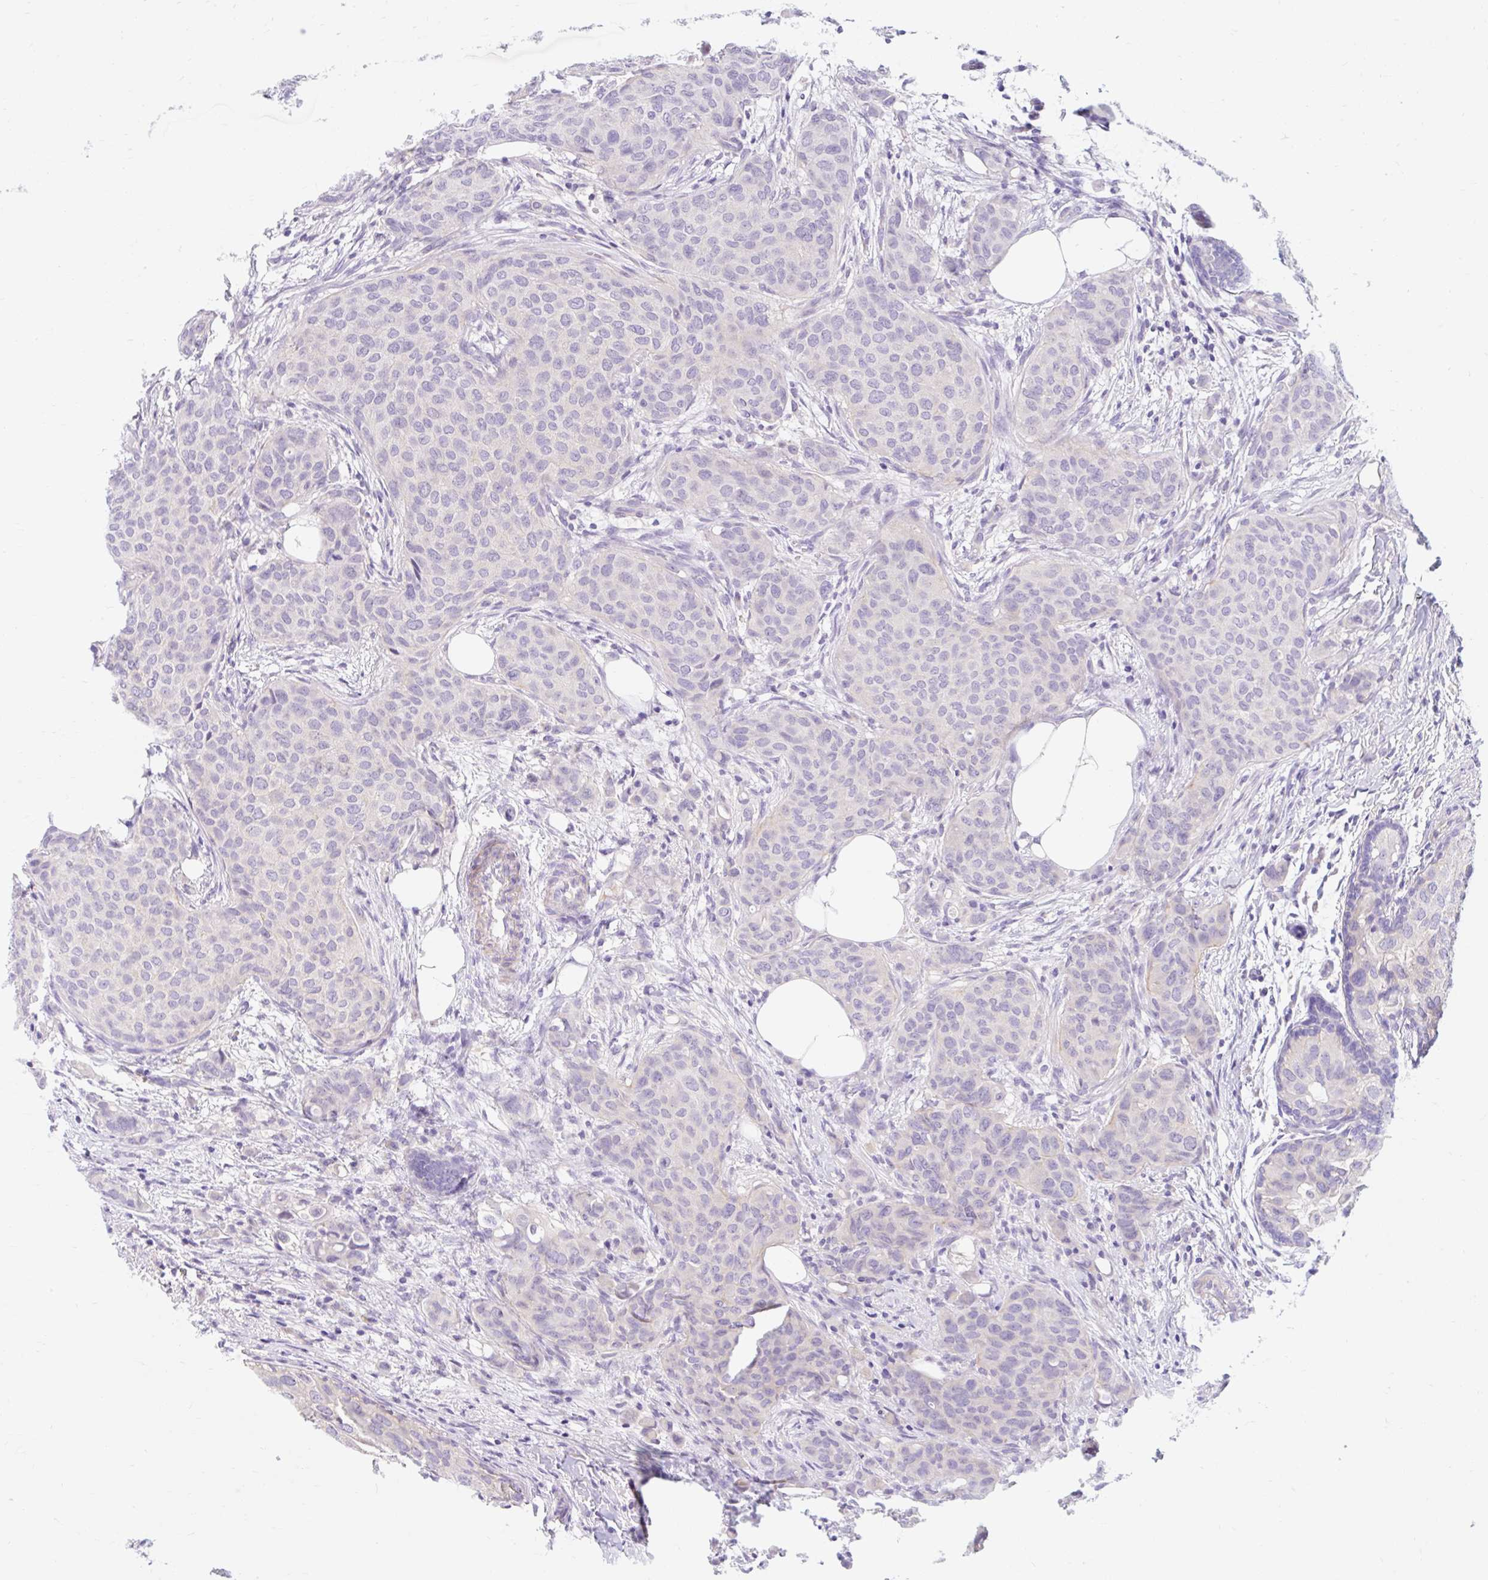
{"staining": {"intensity": "negative", "quantity": "none", "location": "none"}, "tissue": "breast cancer", "cell_type": "Tumor cells", "image_type": "cancer", "snomed": [{"axis": "morphology", "description": "Duct carcinoma"}, {"axis": "topography", "description": "Breast"}], "caption": "This is a micrograph of immunohistochemistry staining of breast cancer, which shows no staining in tumor cells.", "gene": "SLC28A1", "patient": {"sex": "female", "age": 47}}